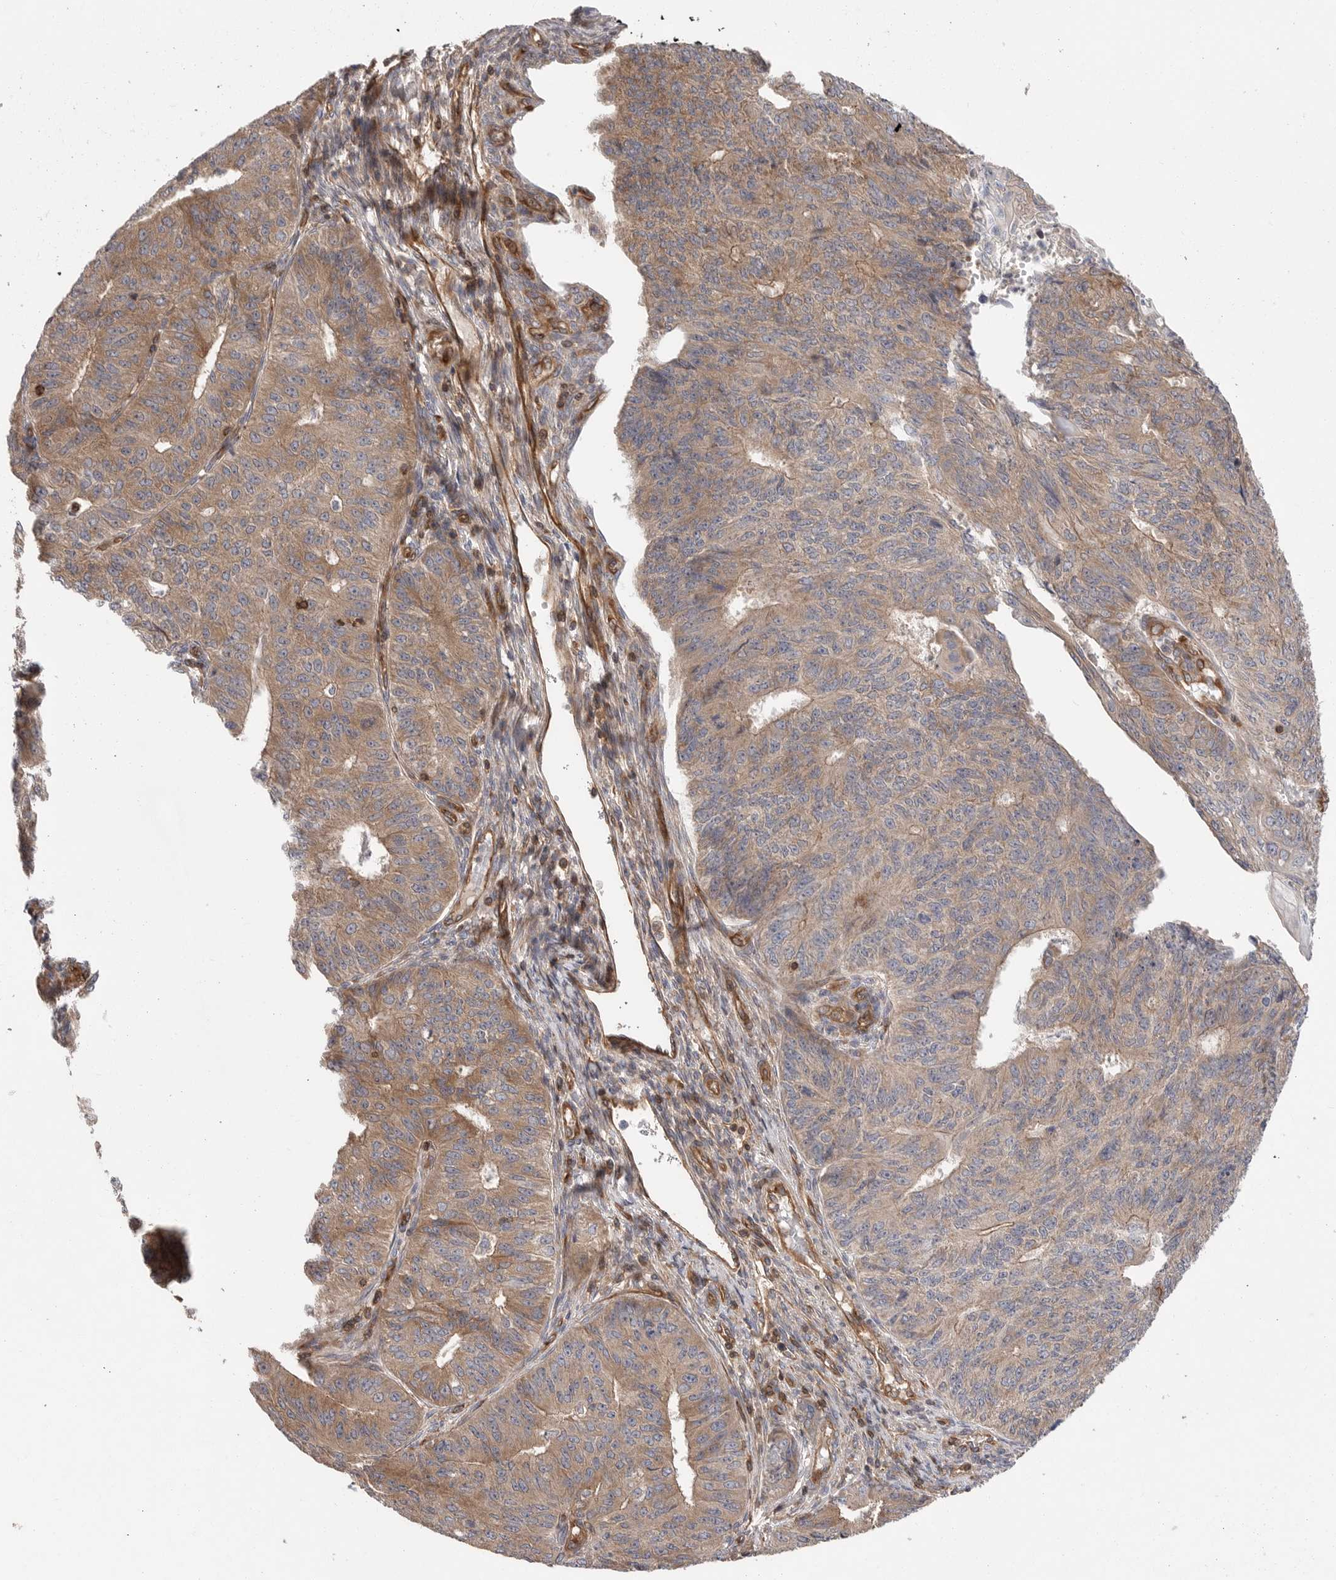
{"staining": {"intensity": "moderate", "quantity": ">75%", "location": "cytoplasmic/membranous"}, "tissue": "endometrial cancer", "cell_type": "Tumor cells", "image_type": "cancer", "snomed": [{"axis": "morphology", "description": "Adenocarcinoma, NOS"}, {"axis": "topography", "description": "Endometrium"}], "caption": "Approximately >75% of tumor cells in endometrial cancer (adenocarcinoma) display moderate cytoplasmic/membranous protein staining as visualized by brown immunohistochemical staining.", "gene": "PRKCH", "patient": {"sex": "female", "age": 32}}